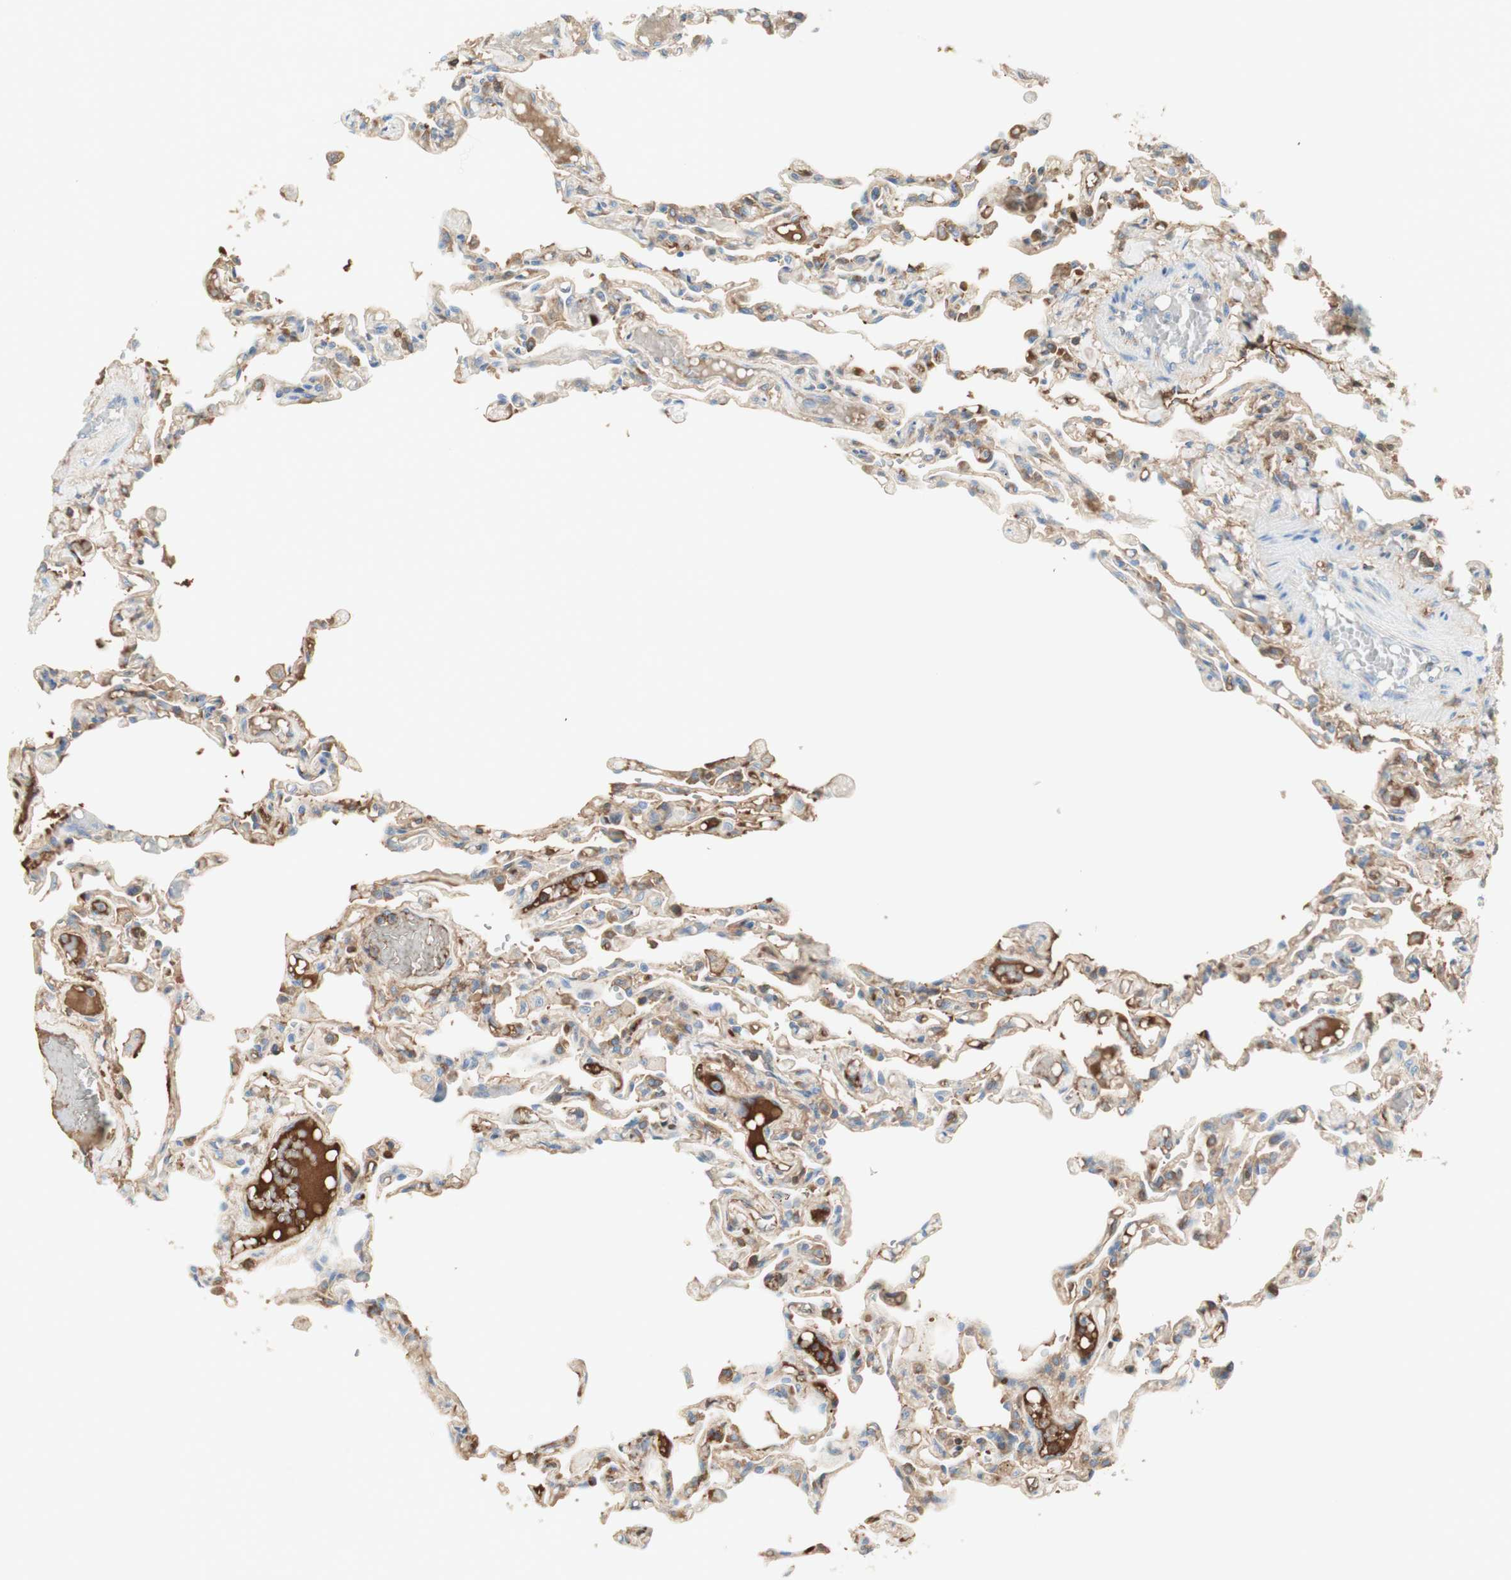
{"staining": {"intensity": "weak", "quantity": ">75%", "location": "cytoplasmic/membranous"}, "tissue": "lung", "cell_type": "Alveolar cells", "image_type": "normal", "snomed": [{"axis": "morphology", "description": "Normal tissue, NOS"}, {"axis": "topography", "description": "Lung"}], "caption": "DAB (3,3'-diaminobenzidine) immunohistochemical staining of benign human lung exhibits weak cytoplasmic/membranous protein positivity in approximately >75% of alveolar cells.", "gene": "KNG1", "patient": {"sex": "male", "age": 21}}